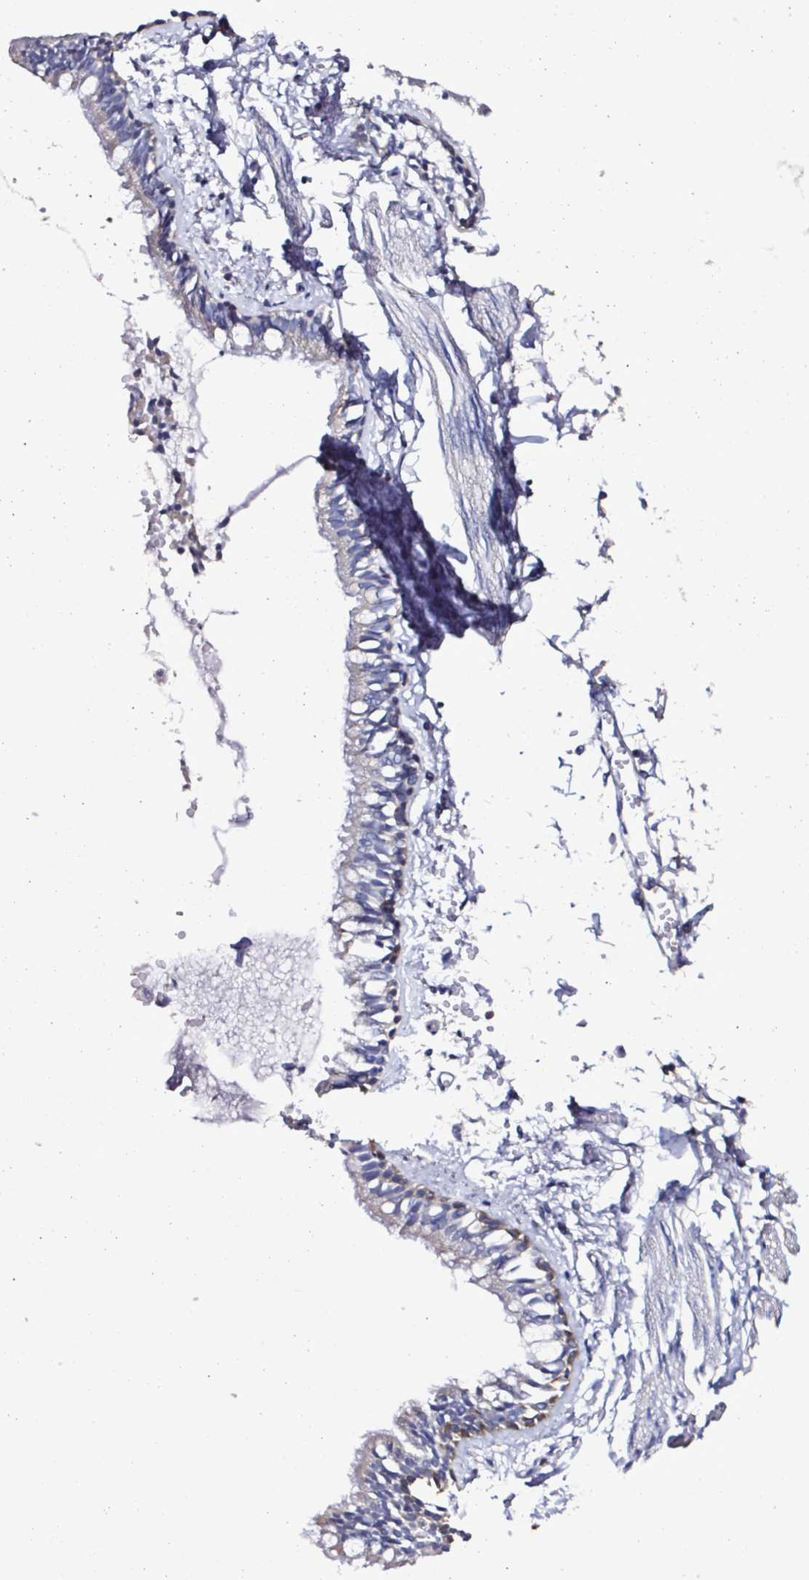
{"staining": {"intensity": "weak", "quantity": "25%-75%", "location": "cytoplasmic/membranous"}, "tissue": "bronchus", "cell_type": "Respiratory epithelial cells", "image_type": "normal", "snomed": [{"axis": "morphology", "description": "Normal tissue, NOS"}, {"axis": "topography", "description": "Bronchus"}], "caption": "Immunohistochemistry (IHC) photomicrograph of unremarkable human bronchus stained for a protein (brown), which demonstrates low levels of weak cytoplasmic/membranous expression in approximately 25%-75% of respiratory epithelial cells.", "gene": "PLA2G4E", "patient": {"sex": "female", "age": 59}}